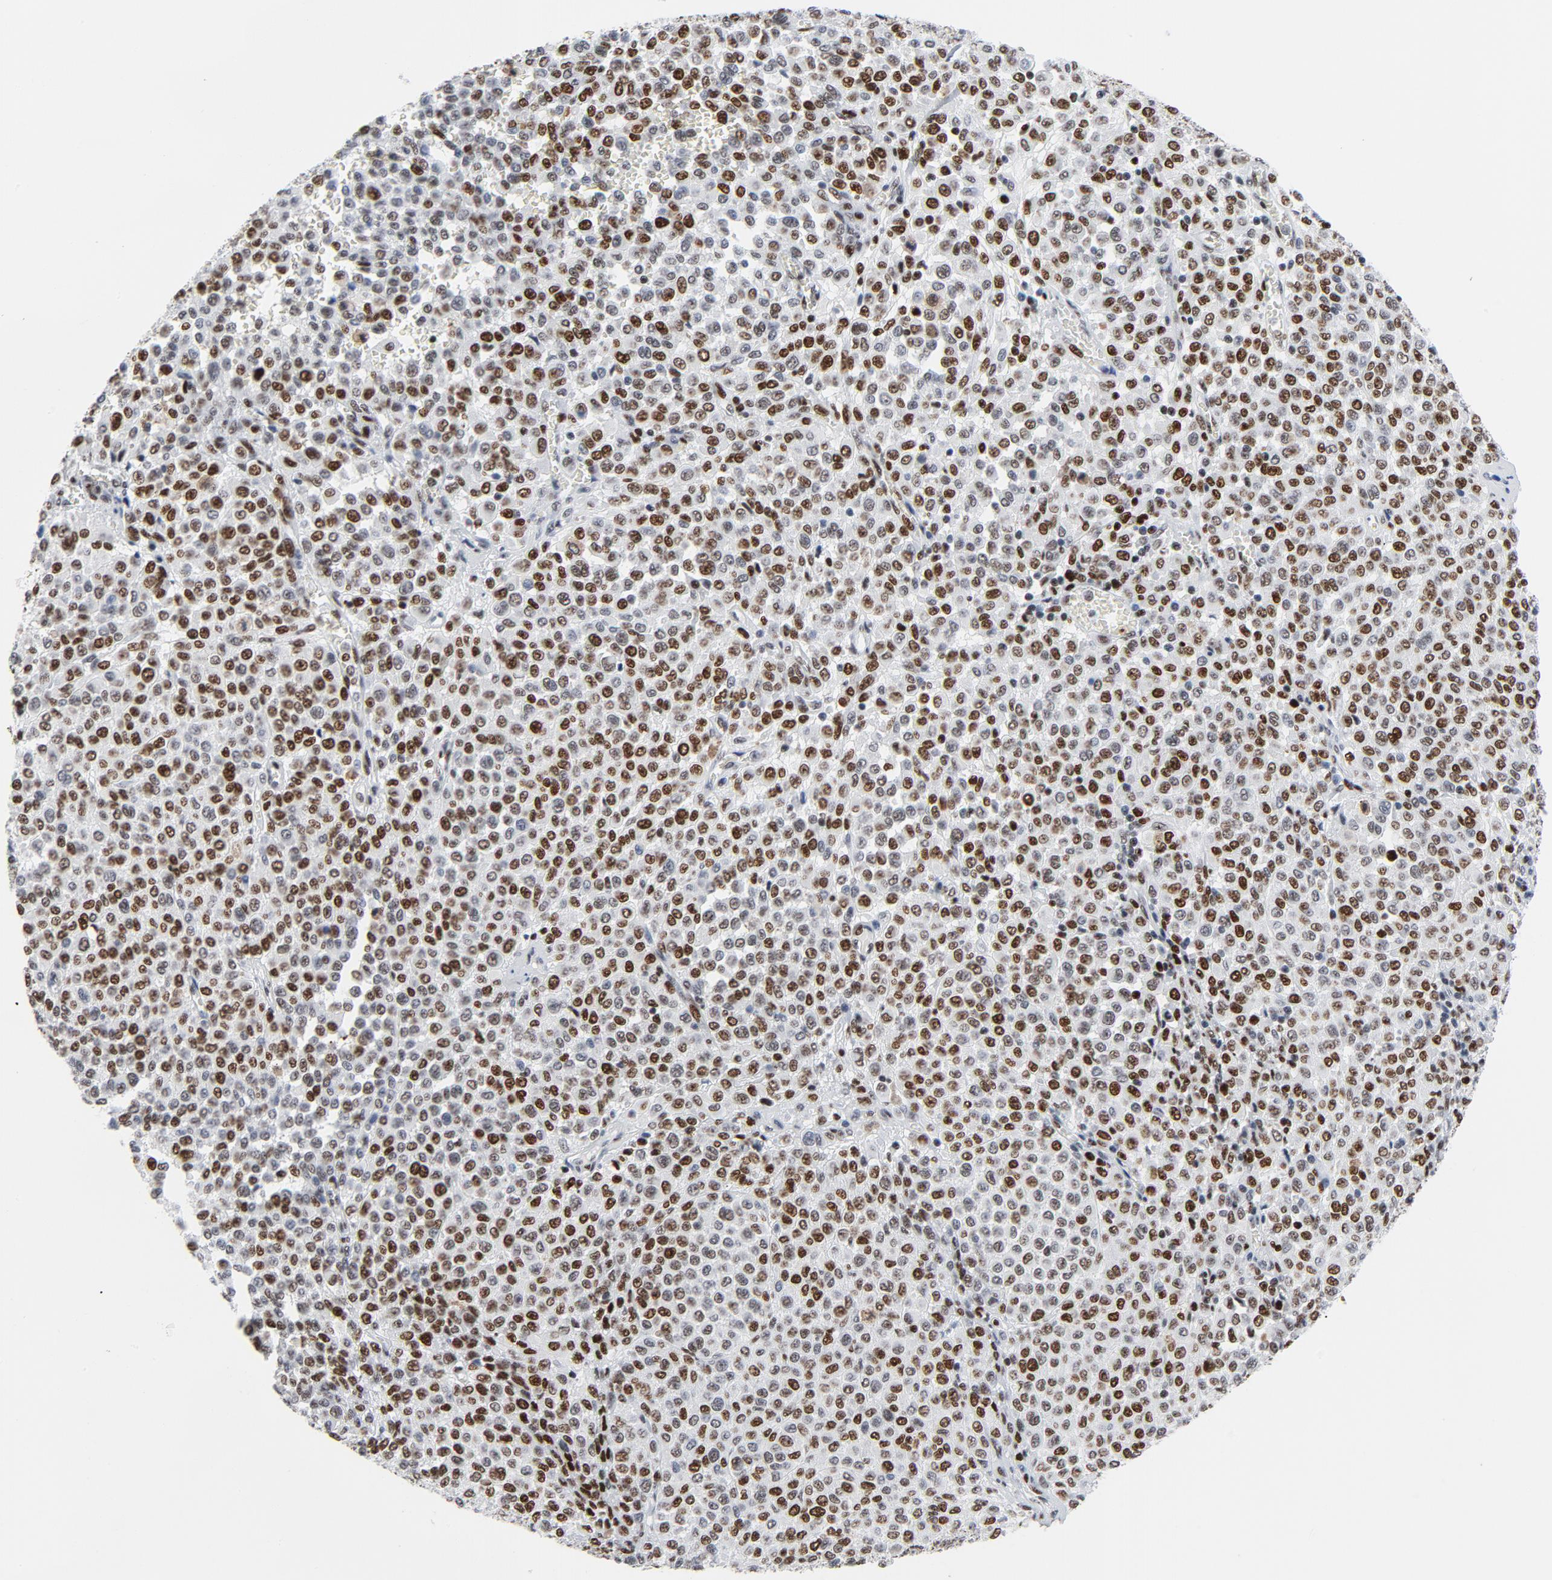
{"staining": {"intensity": "strong", "quantity": "25%-75%", "location": "nuclear"}, "tissue": "melanoma", "cell_type": "Tumor cells", "image_type": "cancer", "snomed": [{"axis": "morphology", "description": "Malignant melanoma, Metastatic site"}, {"axis": "topography", "description": "Pancreas"}], "caption": "Malignant melanoma (metastatic site) was stained to show a protein in brown. There is high levels of strong nuclear staining in approximately 25%-75% of tumor cells.", "gene": "POLD1", "patient": {"sex": "female", "age": 30}}